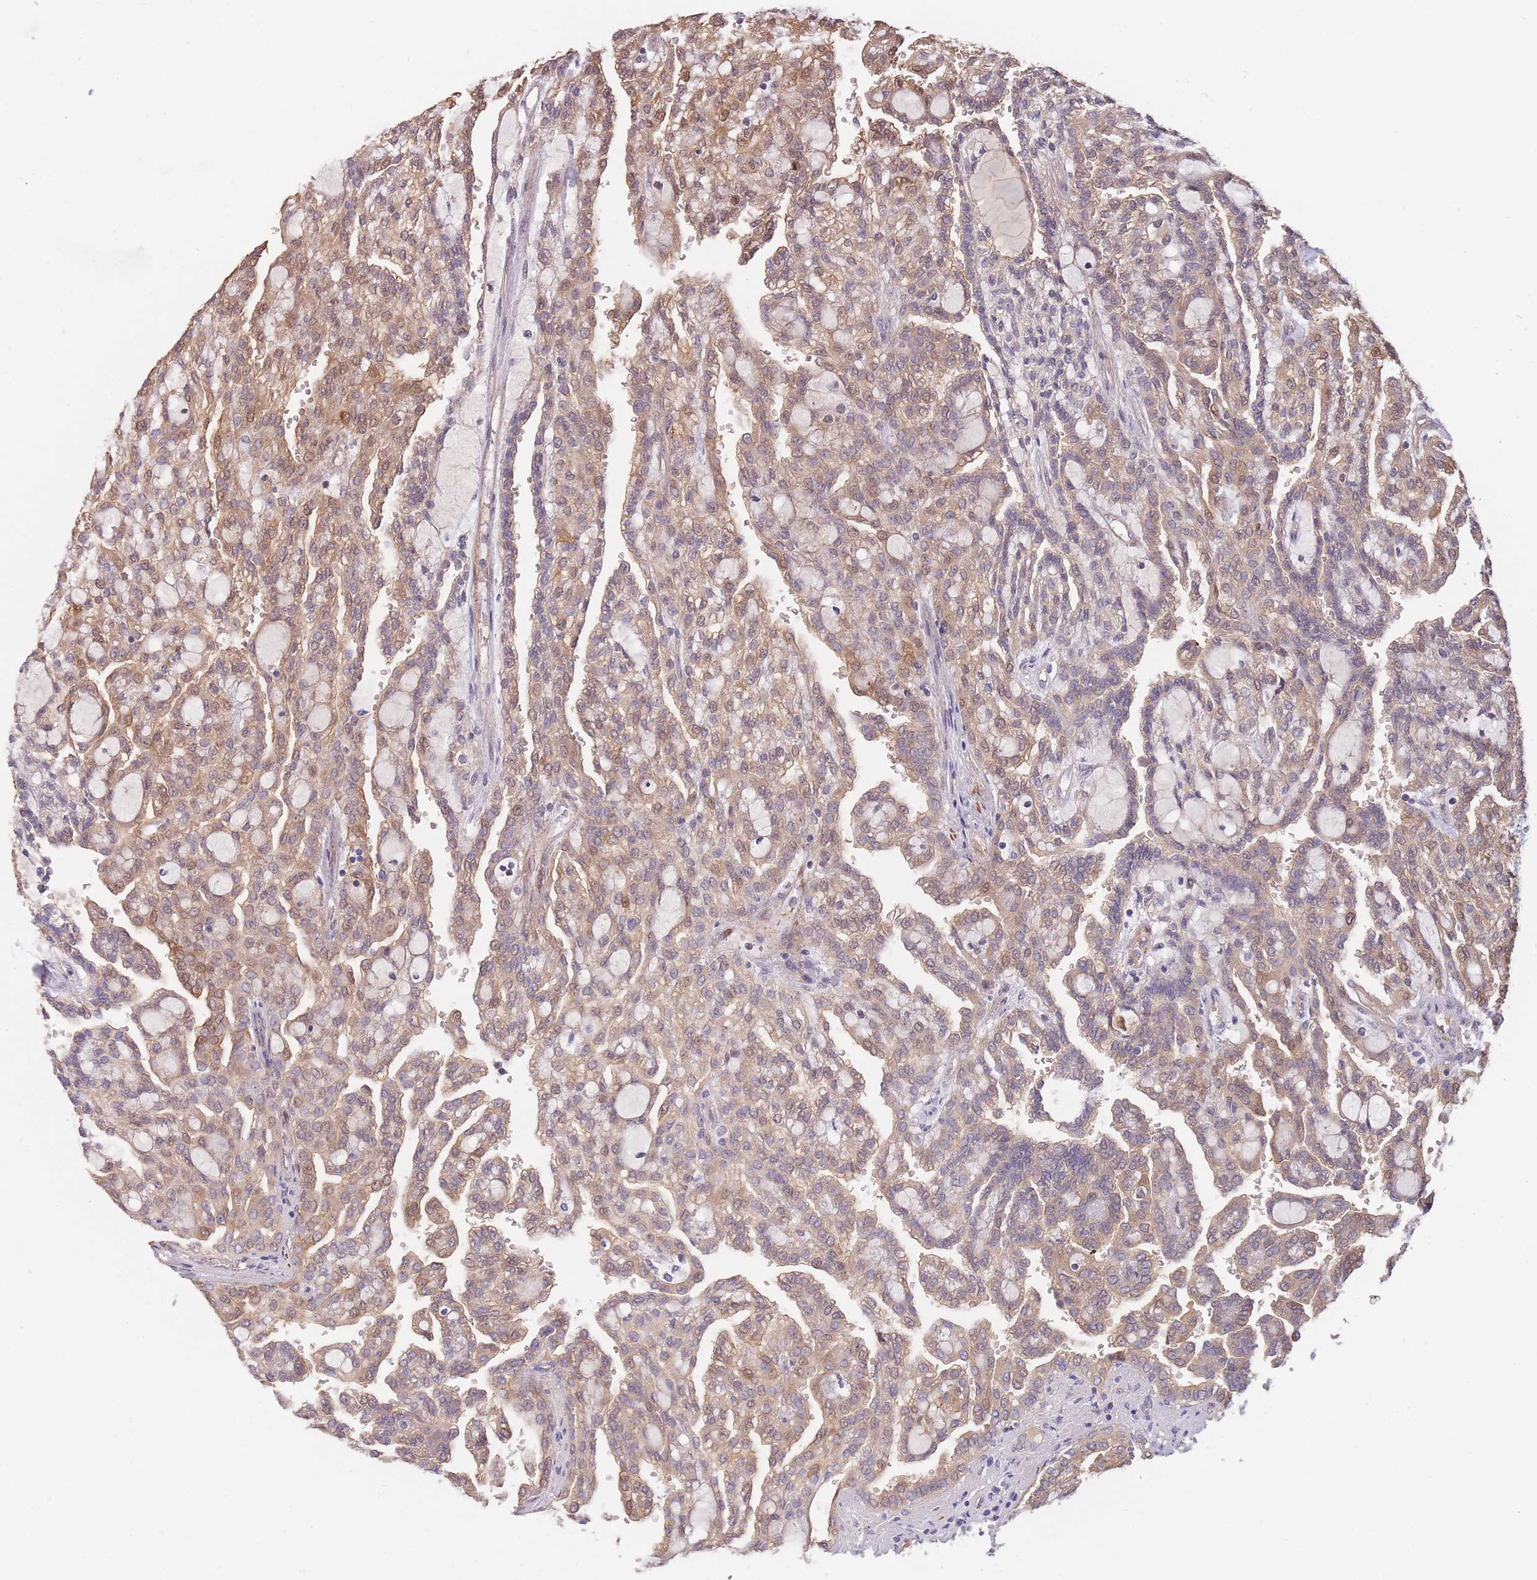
{"staining": {"intensity": "moderate", "quantity": ">75%", "location": "cytoplasmic/membranous"}, "tissue": "renal cancer", "cell_type": "Tumor cells", "image_type": "cancer", "snomed": [{"axis": "morphology", "description": "Adenocarcinoma, NOS"}, {"axis": "topography", "description": "Kidney"}], "caption": "IHC image of neoplastic tissue: human renal cancer (adenocarcinoma) stained using IHC reveals medium levels of moderate protein expression localized specifically in the cytoplasmic/membranous of tumor cells, appearing as a cytoplasmic/membranous brown color.", "gene": "NLRC4", "patient": {"sex": "male", "age": 63}}